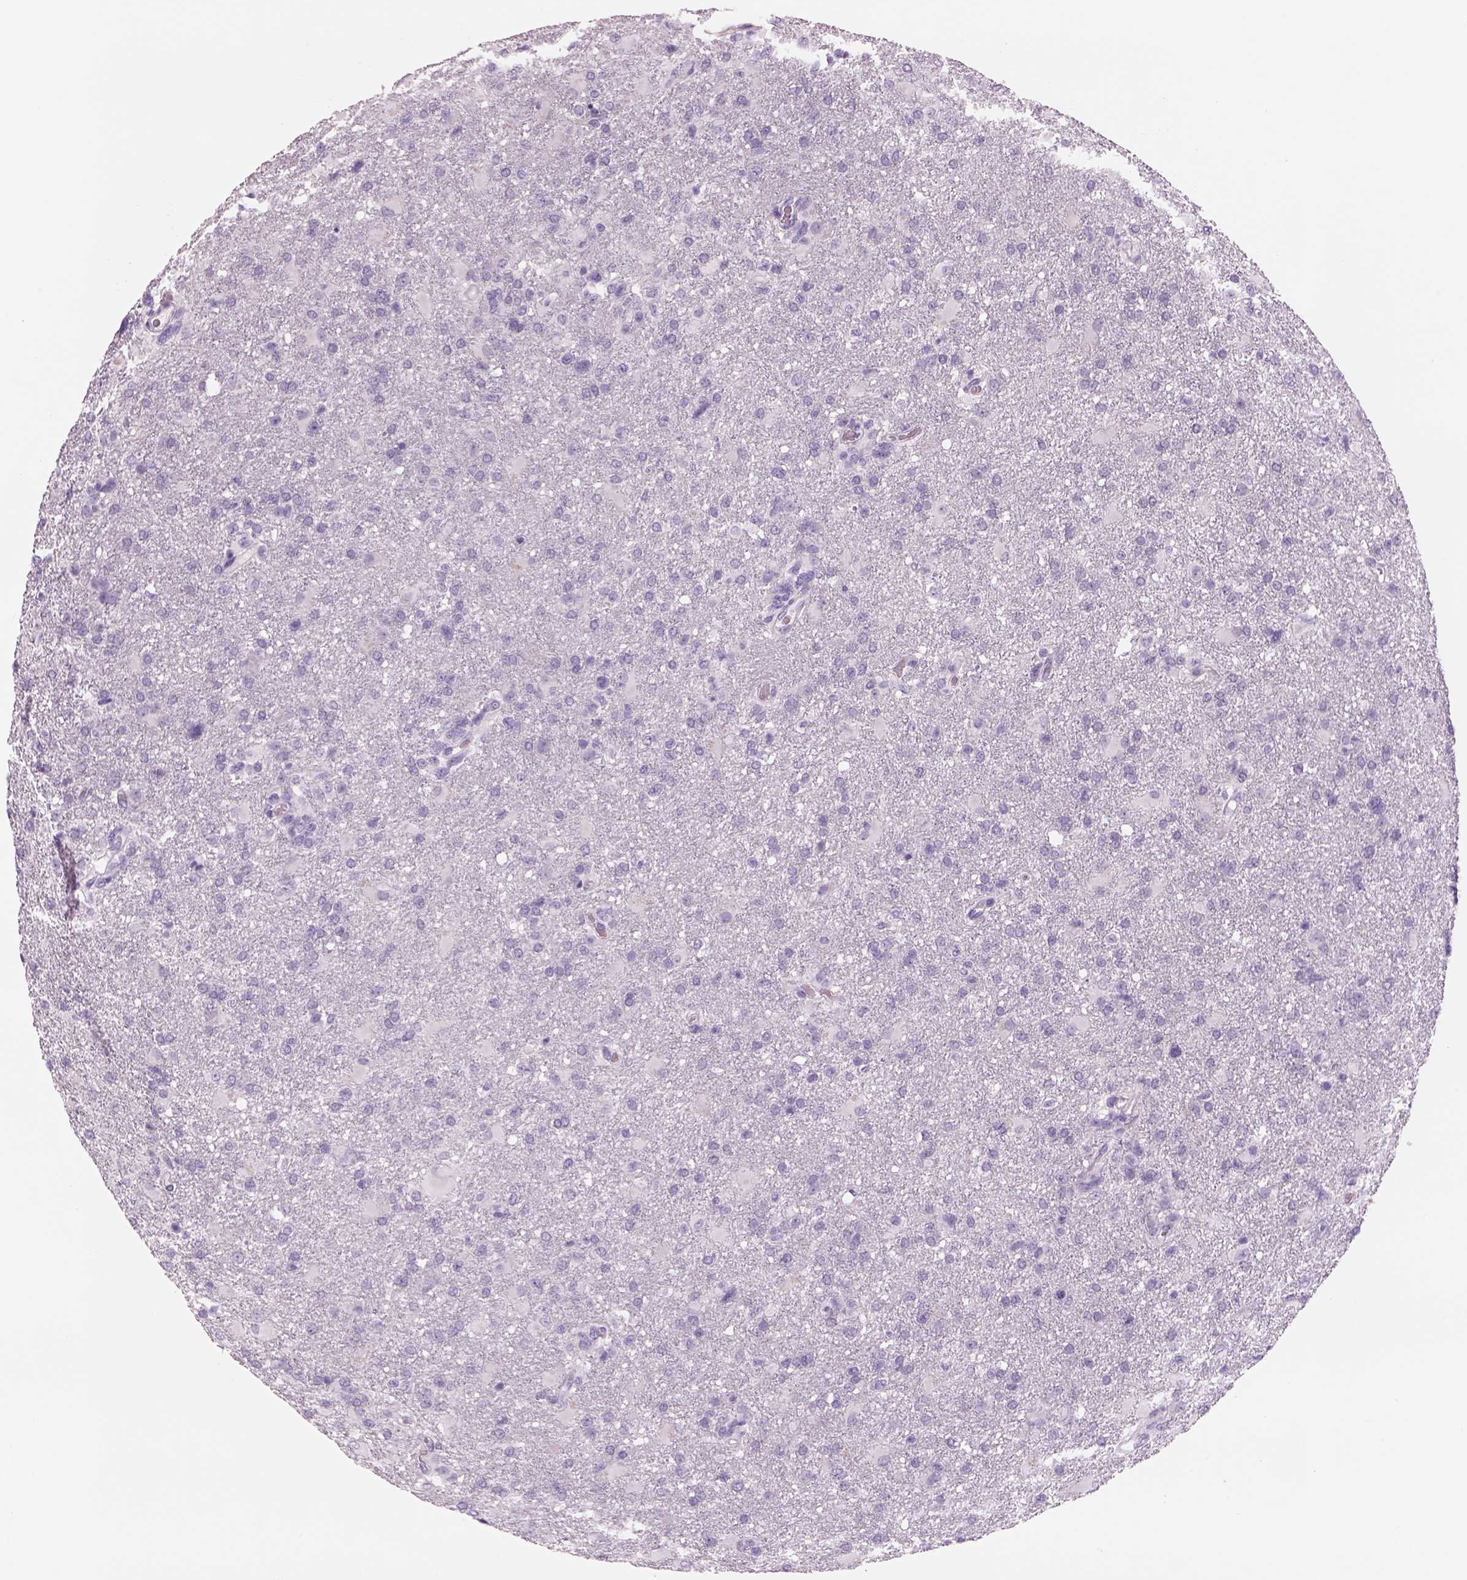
{"staining": {"intensity": "negative", "quantity": "none", "location": "none"}, "tissue": "glioma", "cell_type": "Tumor cells", "image_type": "cancer", "snomed": [{"axis": "morphology", "description": "Glioma, malignant, High grade"}, {"axis": "topography", "description": "Brain"}], "caption": "Immunohistochemical staining of glioma demonstrates no significant expression in tumor cells.", "gene": "RHO", "patient": {"sex": "male", "age": 68}}